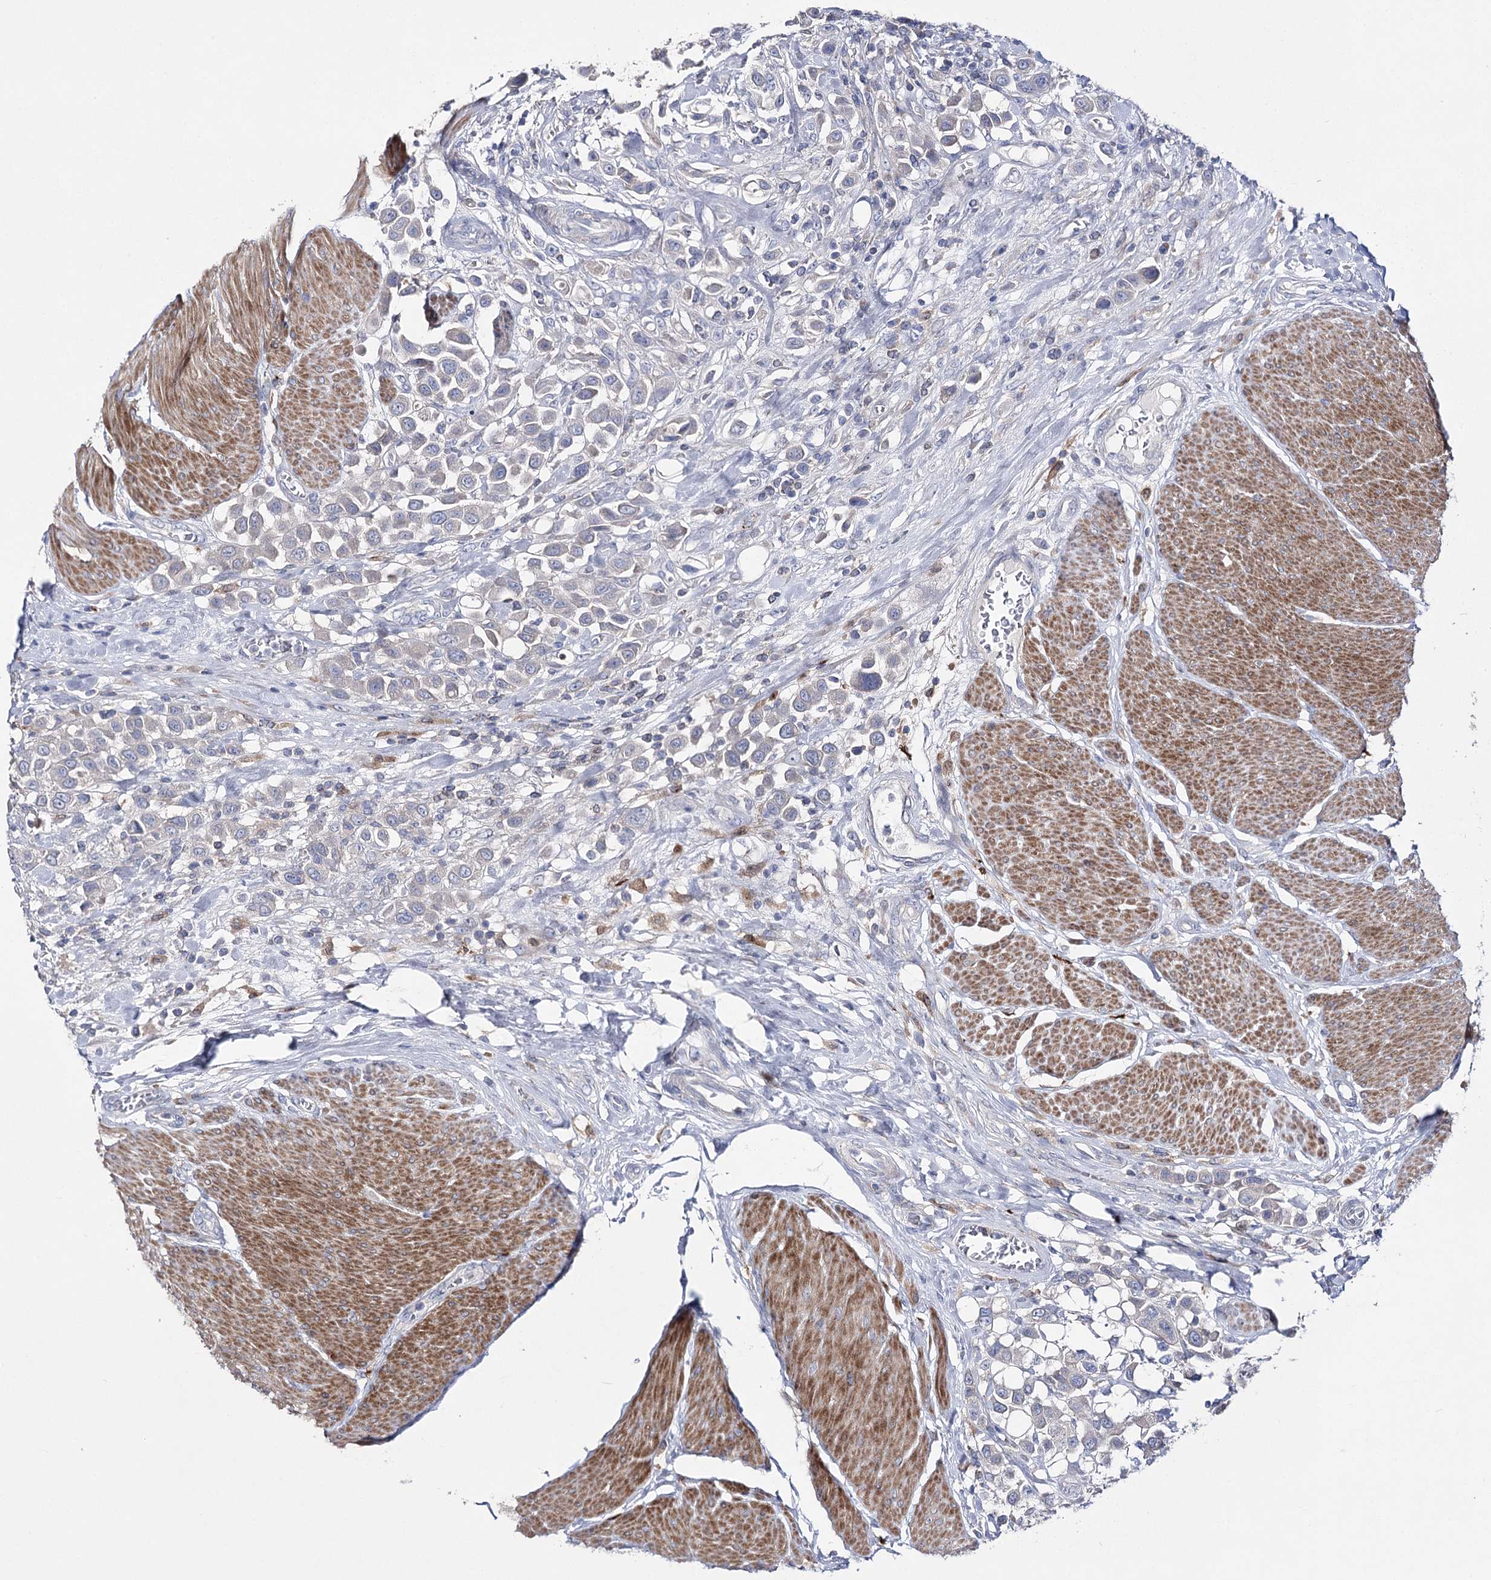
{"staining": {"intensity": "negative", "quantity": "none", "location": "none"}, "tissue": "urothelial cancer", "cell_type": "Tumor cells", "image_type": "cancer", "snomed": [{"axis": "morphology", "description": "Urothelial carcinoma, High grade"}, {"axis": "topography", "description": "Urinary bladder"}], "caption": "DAB immunohistochemical staining of human urothelial cancer shows no significant staining in tumor cells.", "gene": "NRAP", "patient": {"sex": "male", "age": 50}}